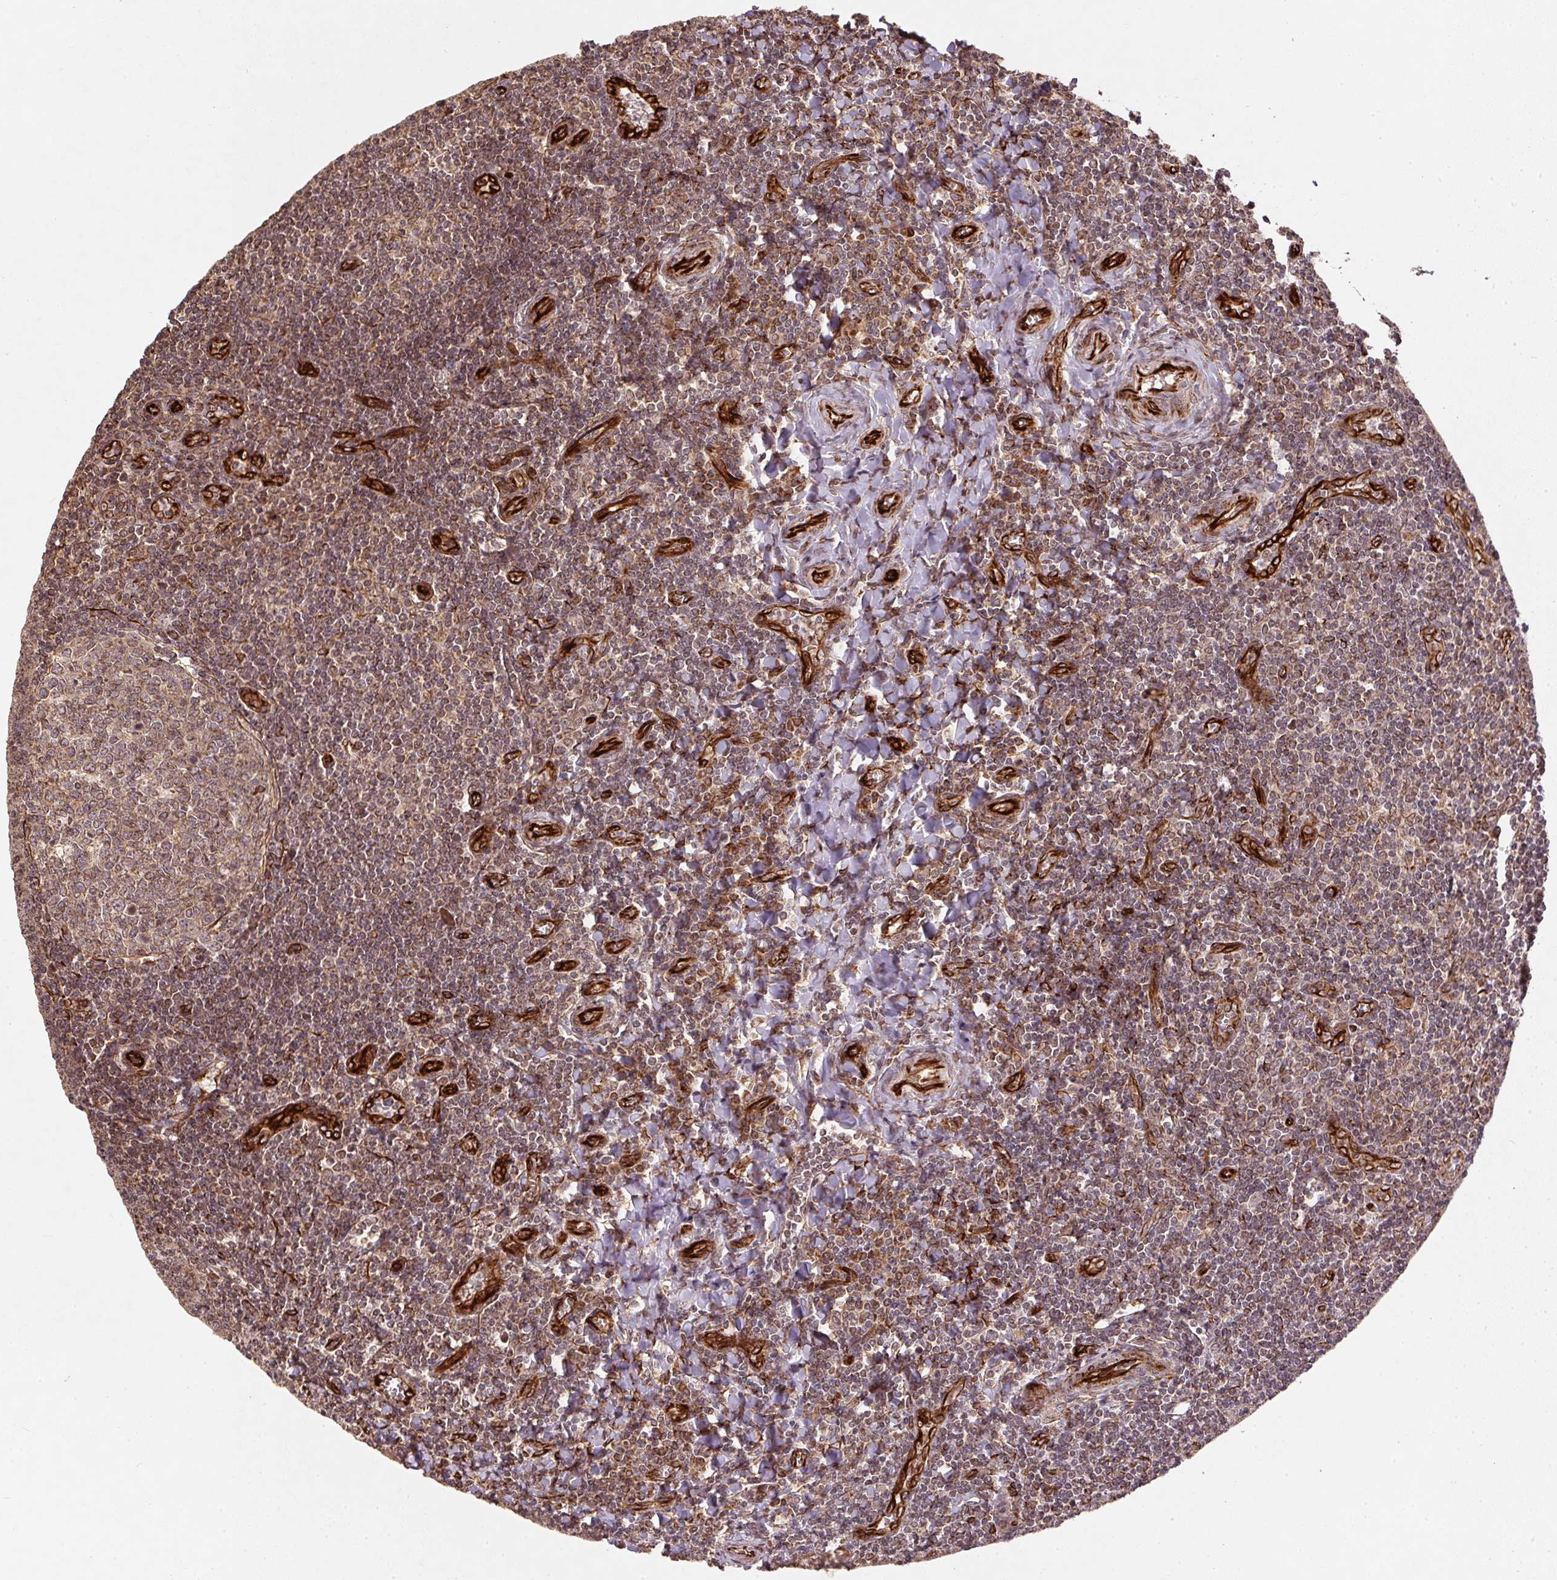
{"staining": {"intensity": "weak", "quantity": "25%-75%", "location": "cytoplasmic/membranous"}, "tissue": "tonsil", "cell_type": "Germinal center cells", "image_type": "normal", "snomed": [{"axis": "morphology", "description": "Normal tissue, NOS"}, {"axis": "morphology", "description": "Inflammation, NOS"}, {"axis": "topography", "description": "Tonsil"}], "caption": "This micrograph displays IHC staining of normal tonsil, with low weak cytoplasmic/membranous staining in approximately 25%-75% of germinal center cells.", "gene": "SPRED2", "patient": {"sex": "female", "age": 31}}